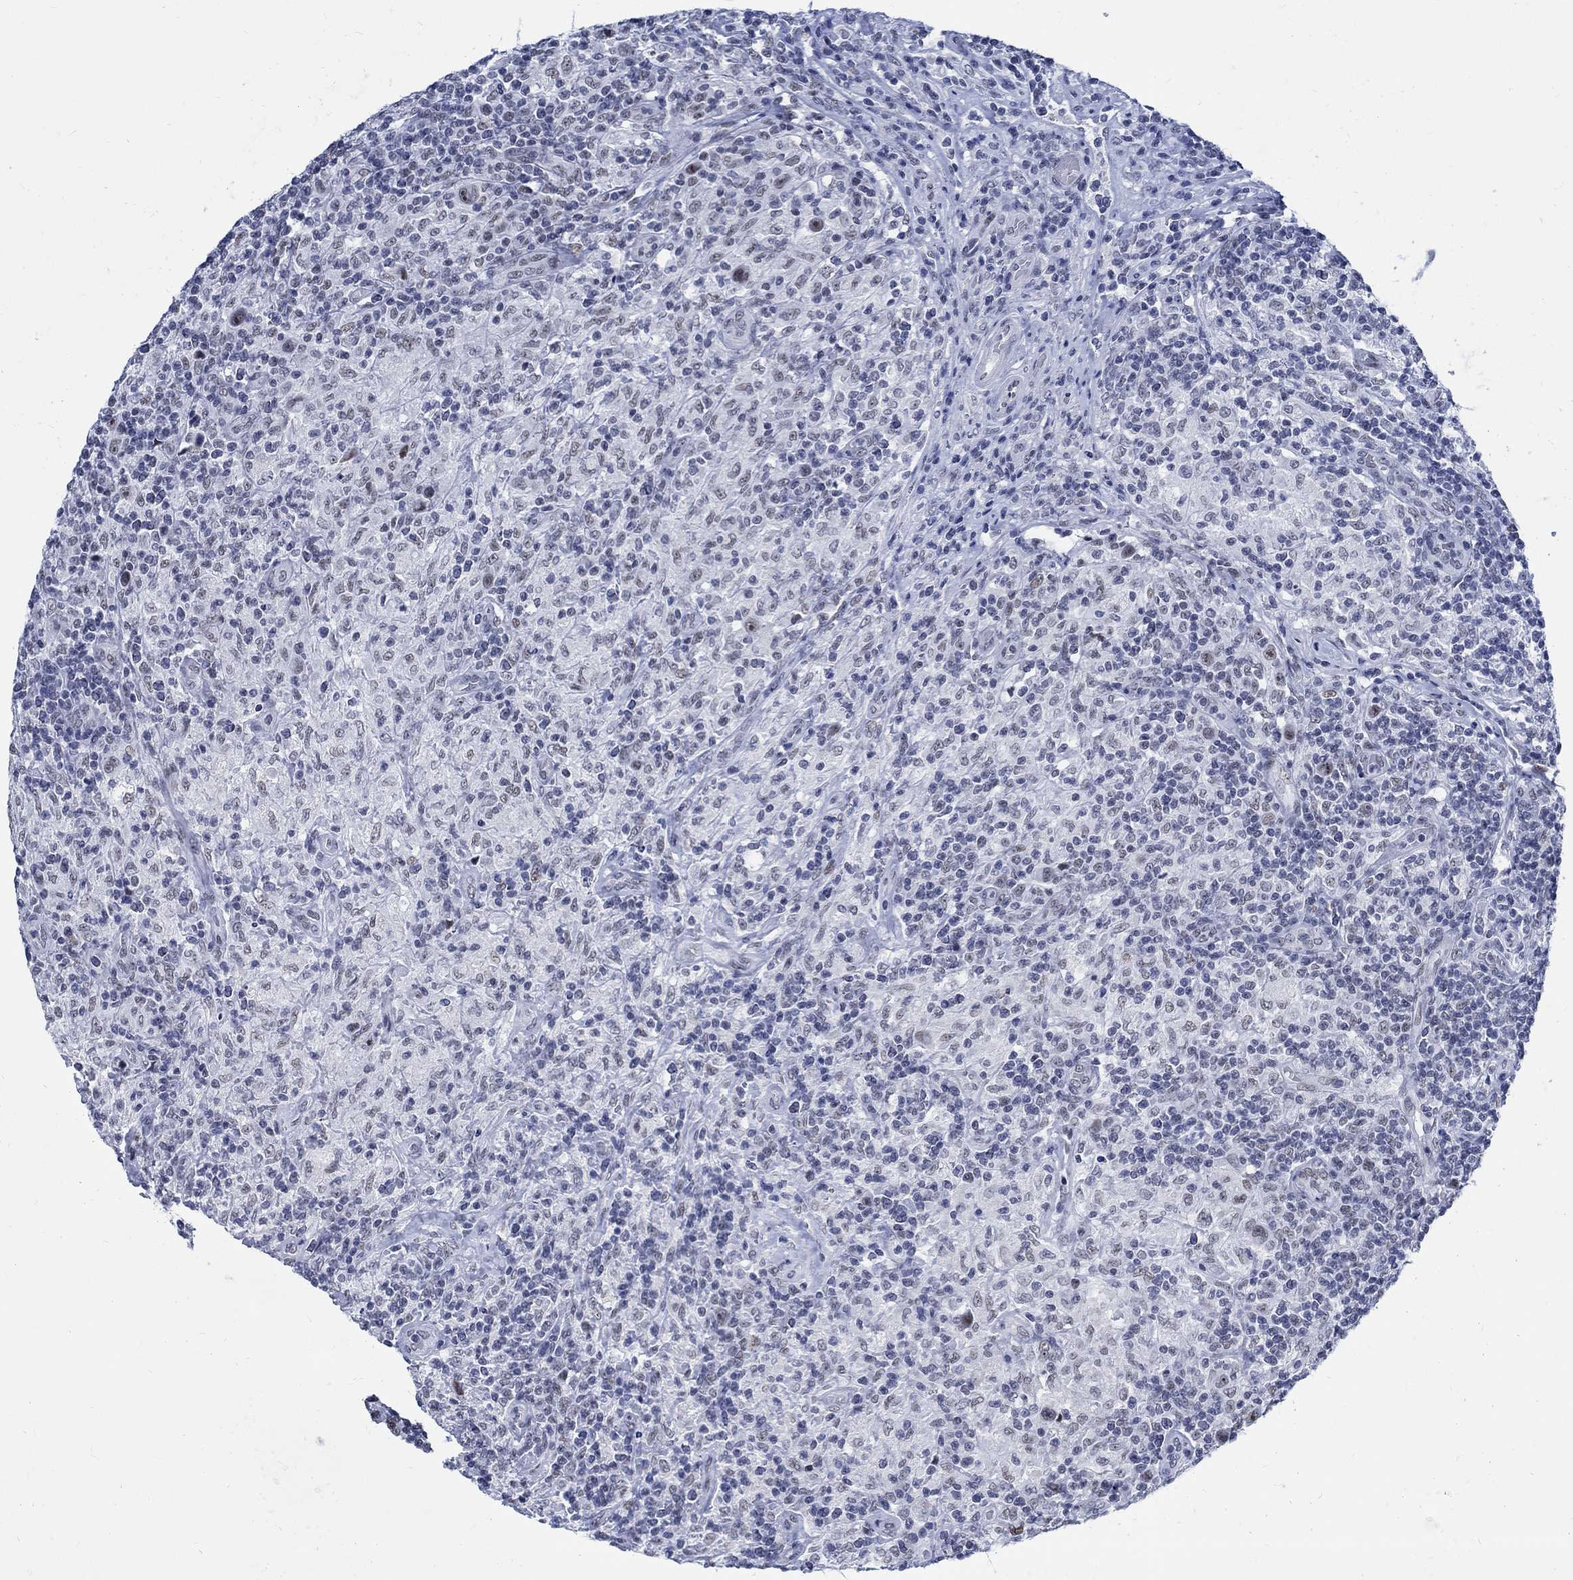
{"staining": {"intensity": "weak", "quantity": ">75%", "location": "nuclear"}, "tissue": "lymphoma", "cell_type": "Tumor cells", "image_type": "cancer", "snomed": [{"axis": "morphology", "description": "Hodgkin's disease, NOS"}, {"axis": "topography", "description": "Lymph node"}], "caption": "Weak nuclear protein positivity is present in about >75% of tumor cells in Hodgkin's disease. (DAB IHC, brown staining for protein, blue staining for nuclei).", "gene": "DLK1", "patient": {"sex": "male", "age": 70}}